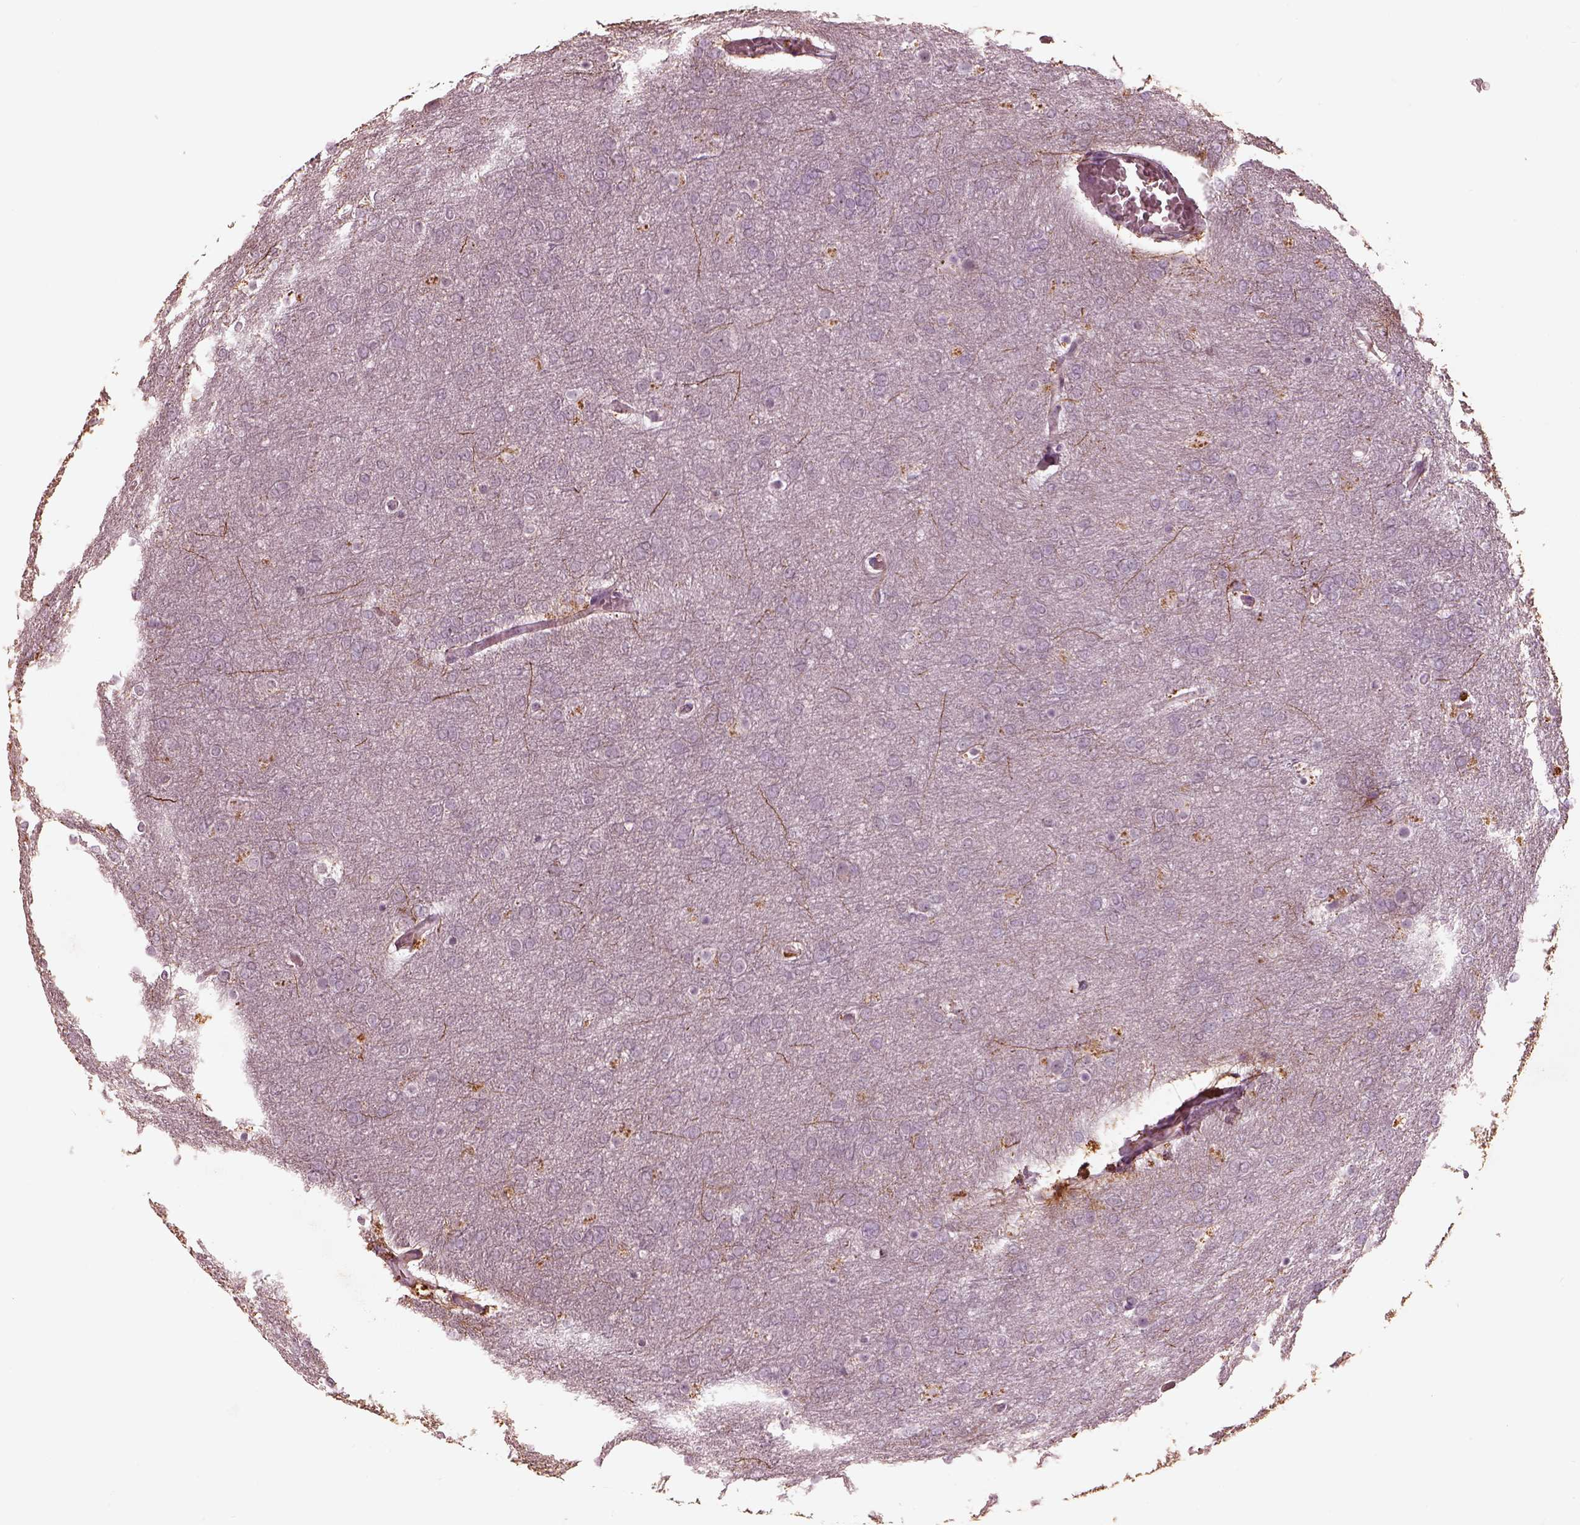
{"staining": {"intensity": "negative", "quantity": "none", "location": "none"}, "tissue": "glioma", "cell_type": "Tumor cells", "image_type": "cancer", "snomed": [{"axis": "morphology", "description": "Glioma, malignant, High grade"}, {"axis": "topography", "description": "Brain"}], "caption": "This is an immunohistochemistry histopathology image of human glioma. There is no positivity in tumor cells.", "gene": "ADRB3", "patient": {"sex": "female", "age": 61}}